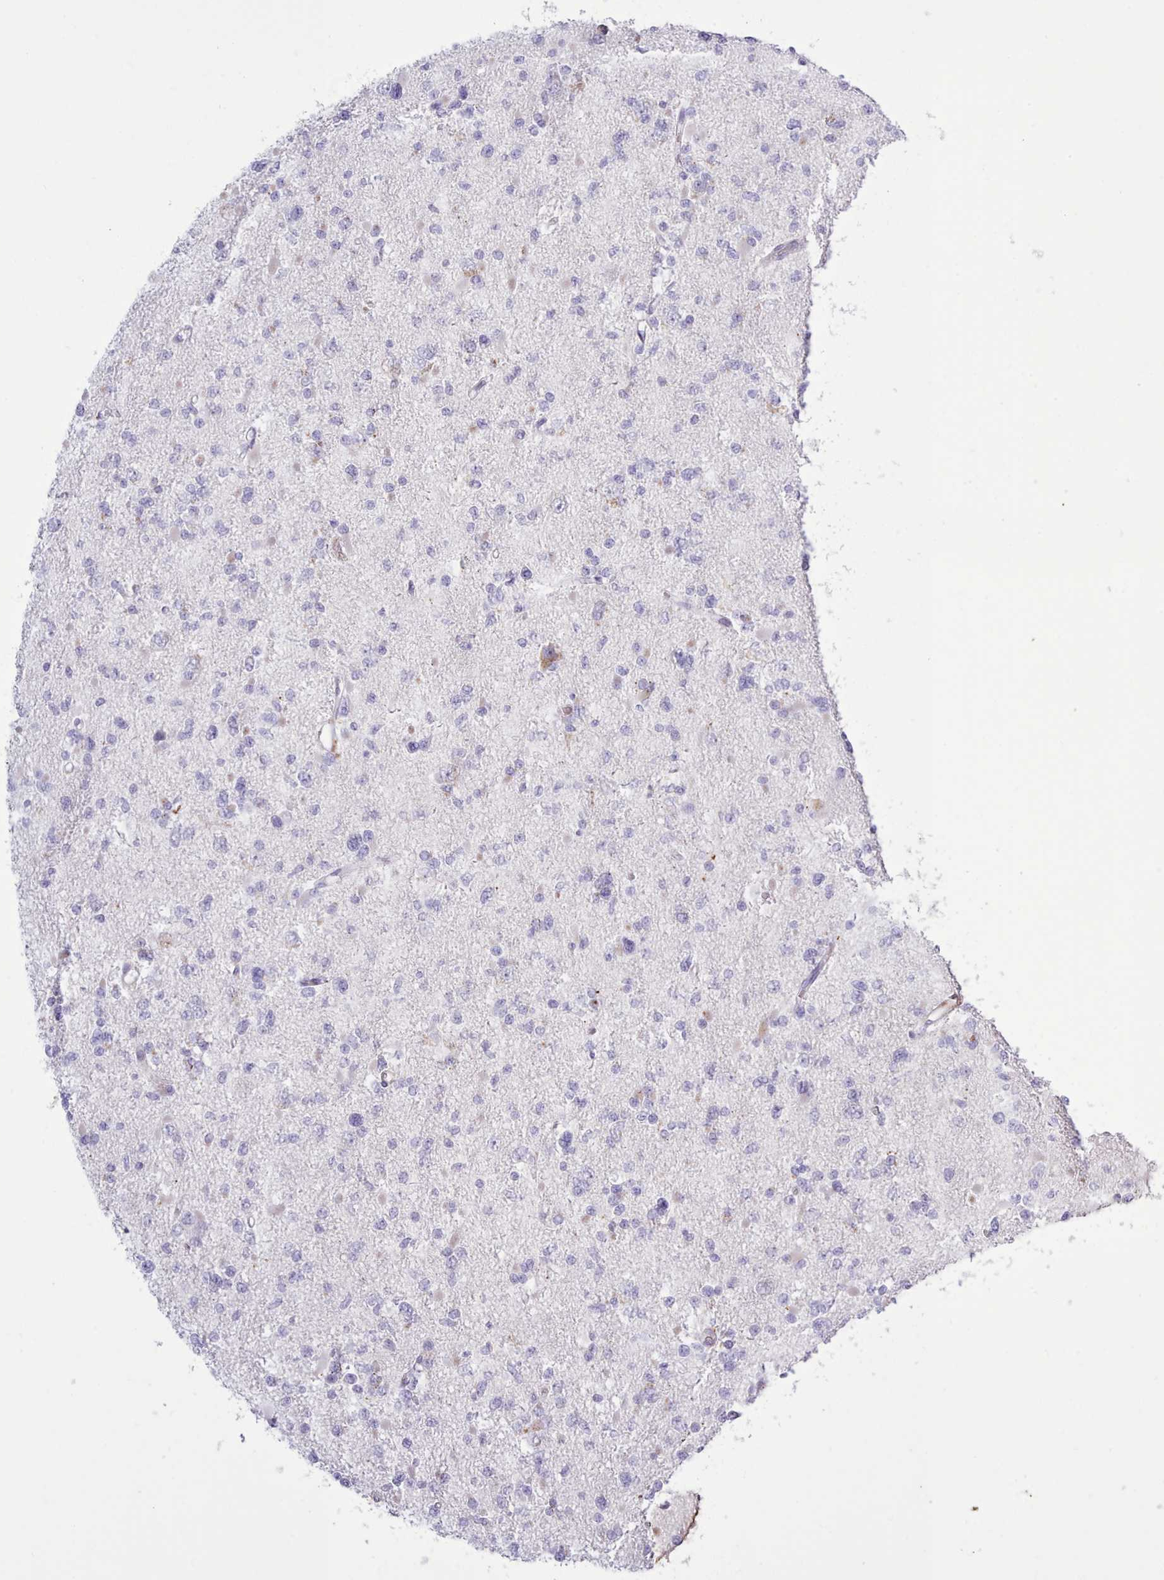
{"staining": {"intensity": "negative", "quantity": "none", "location": "none"}, "tissue": "glioma", "cell_type": "Tumor cells", "image_type": "cancer", "snomed": [{"axis": "morphology", "description": "Glioma, malignant, Low grade"}, {"axis": "topography", "description": "Brain"}], "caption": "The immunohistochemistry (IHC) histopathology image has no significant expression in tumor cells of glioma tissue.", "gene": "SRD5A1", "patient": {"sex": "female", "age": 22}}